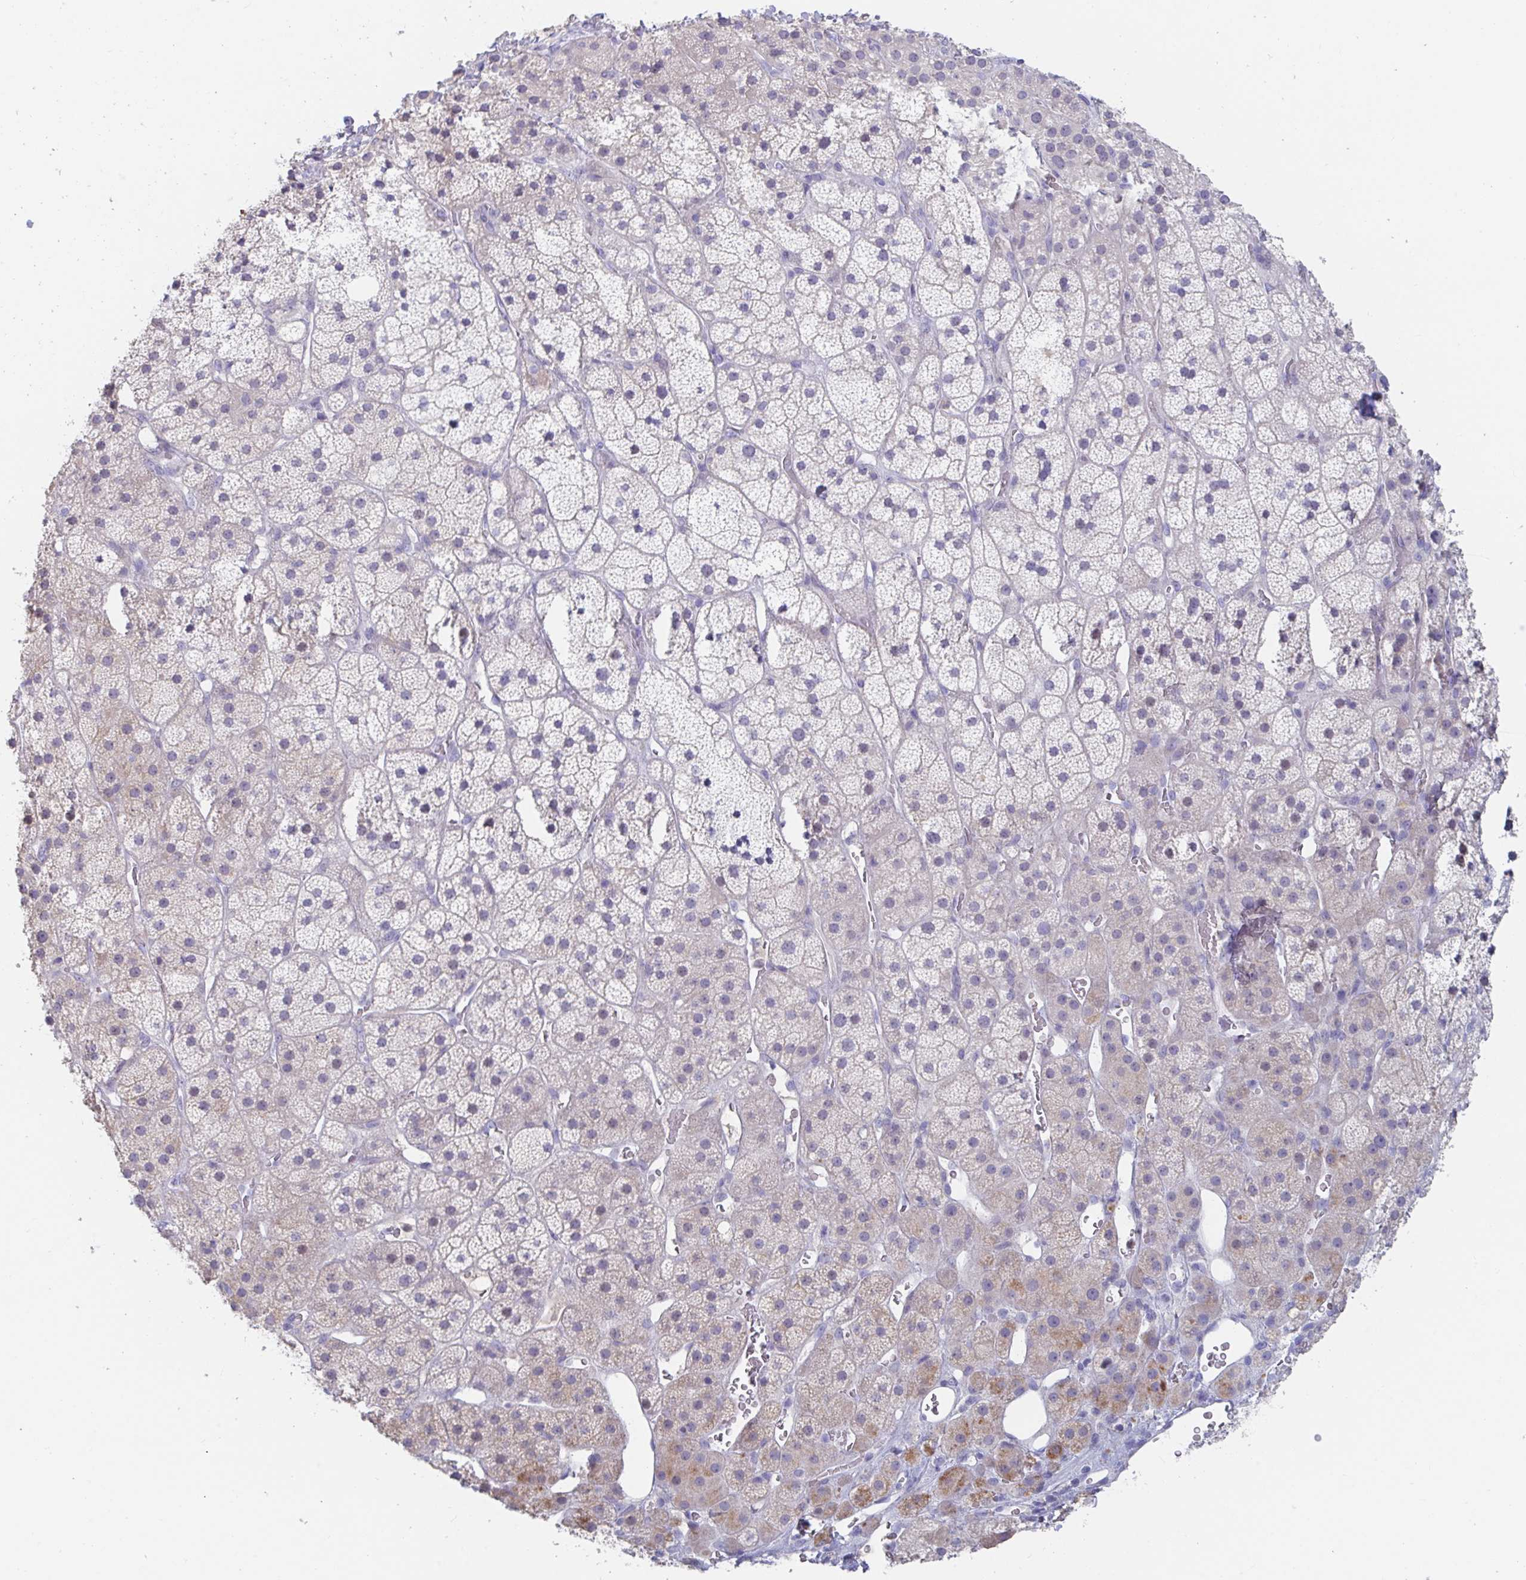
{"staining": {"intensity": "moderate", "quantity": "<25%", "location": "cytoplasmic/membranous"}, "tissue": "adrenal gland", "cell_type": "Glandular cells", "image_type": "normal", "snomed": [{"axis": "morphology", "description": "Normal tissue, NOS"}, {"axis": "topography", "description": "Adrenal gland"}], "caption": "Immunohistochemistry photomicrograph of unremarkable adrenal gland: human adrenal gland stained using immunohistochemistry exhibits low levels of moderate protein expression localized specifically in the cytoplasmic/membranous of glandular cells, appearing as a cytoplasmic/membranous brown color.", "gene": "KCNK5", "patient": {"sex": "male", "age": 57}}